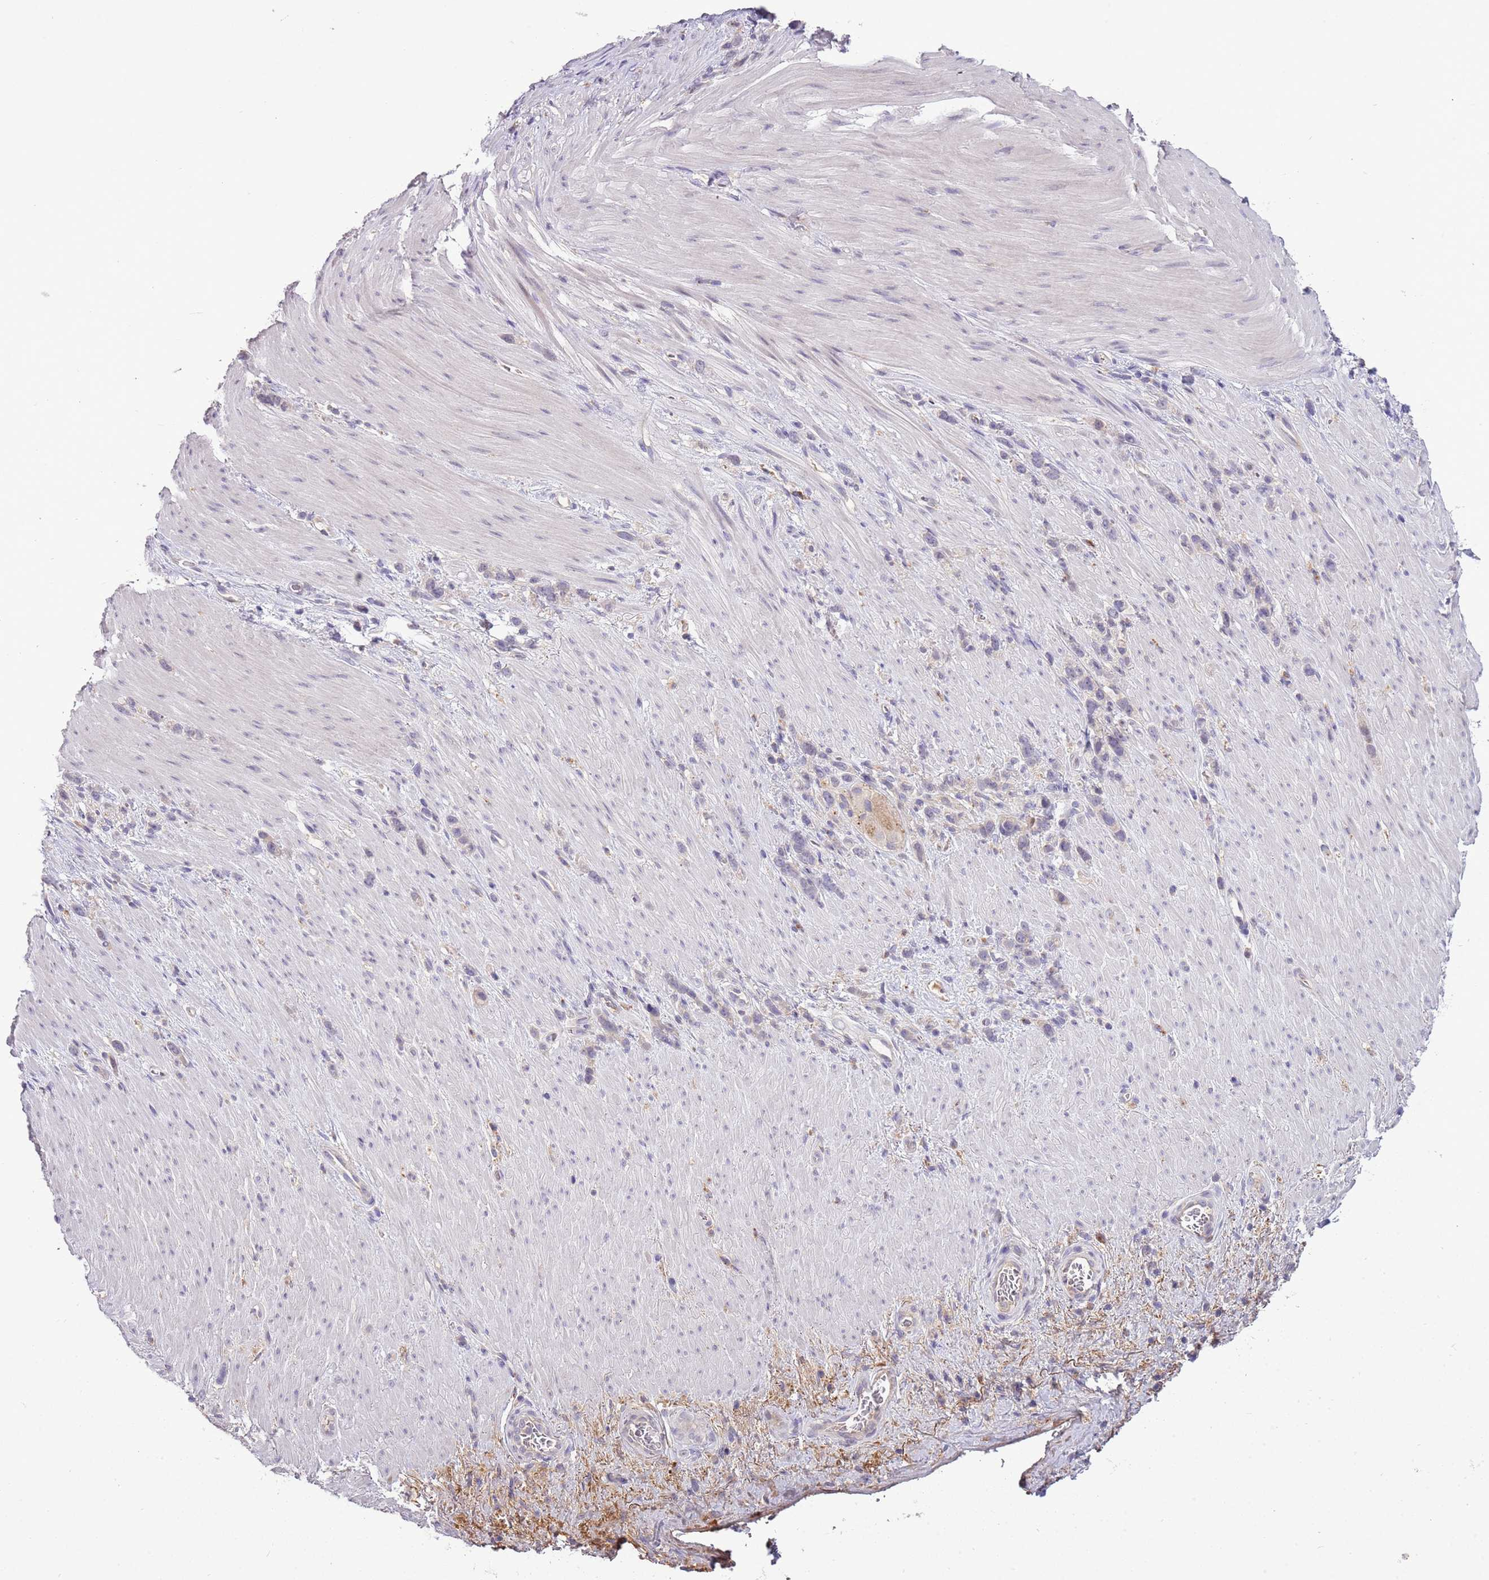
{"staining": {"intensity": "negative", "quantity": "none", "location": "none"}, "tissue": "stomach cancer", "cell_type": "Tumor cells", "image_type": "cancer", "snomed": [{"axis": "morphology", "description": "Adenocarcinoma, NOS"}, {"axis": "topography", "description": "Stomach"}], "caption": "Tumor cells show no significant expression in stomach cancer (adenocarcinoma).", "gene": "SCAMP5", "patient": {"sex": "female", "age": 65}}